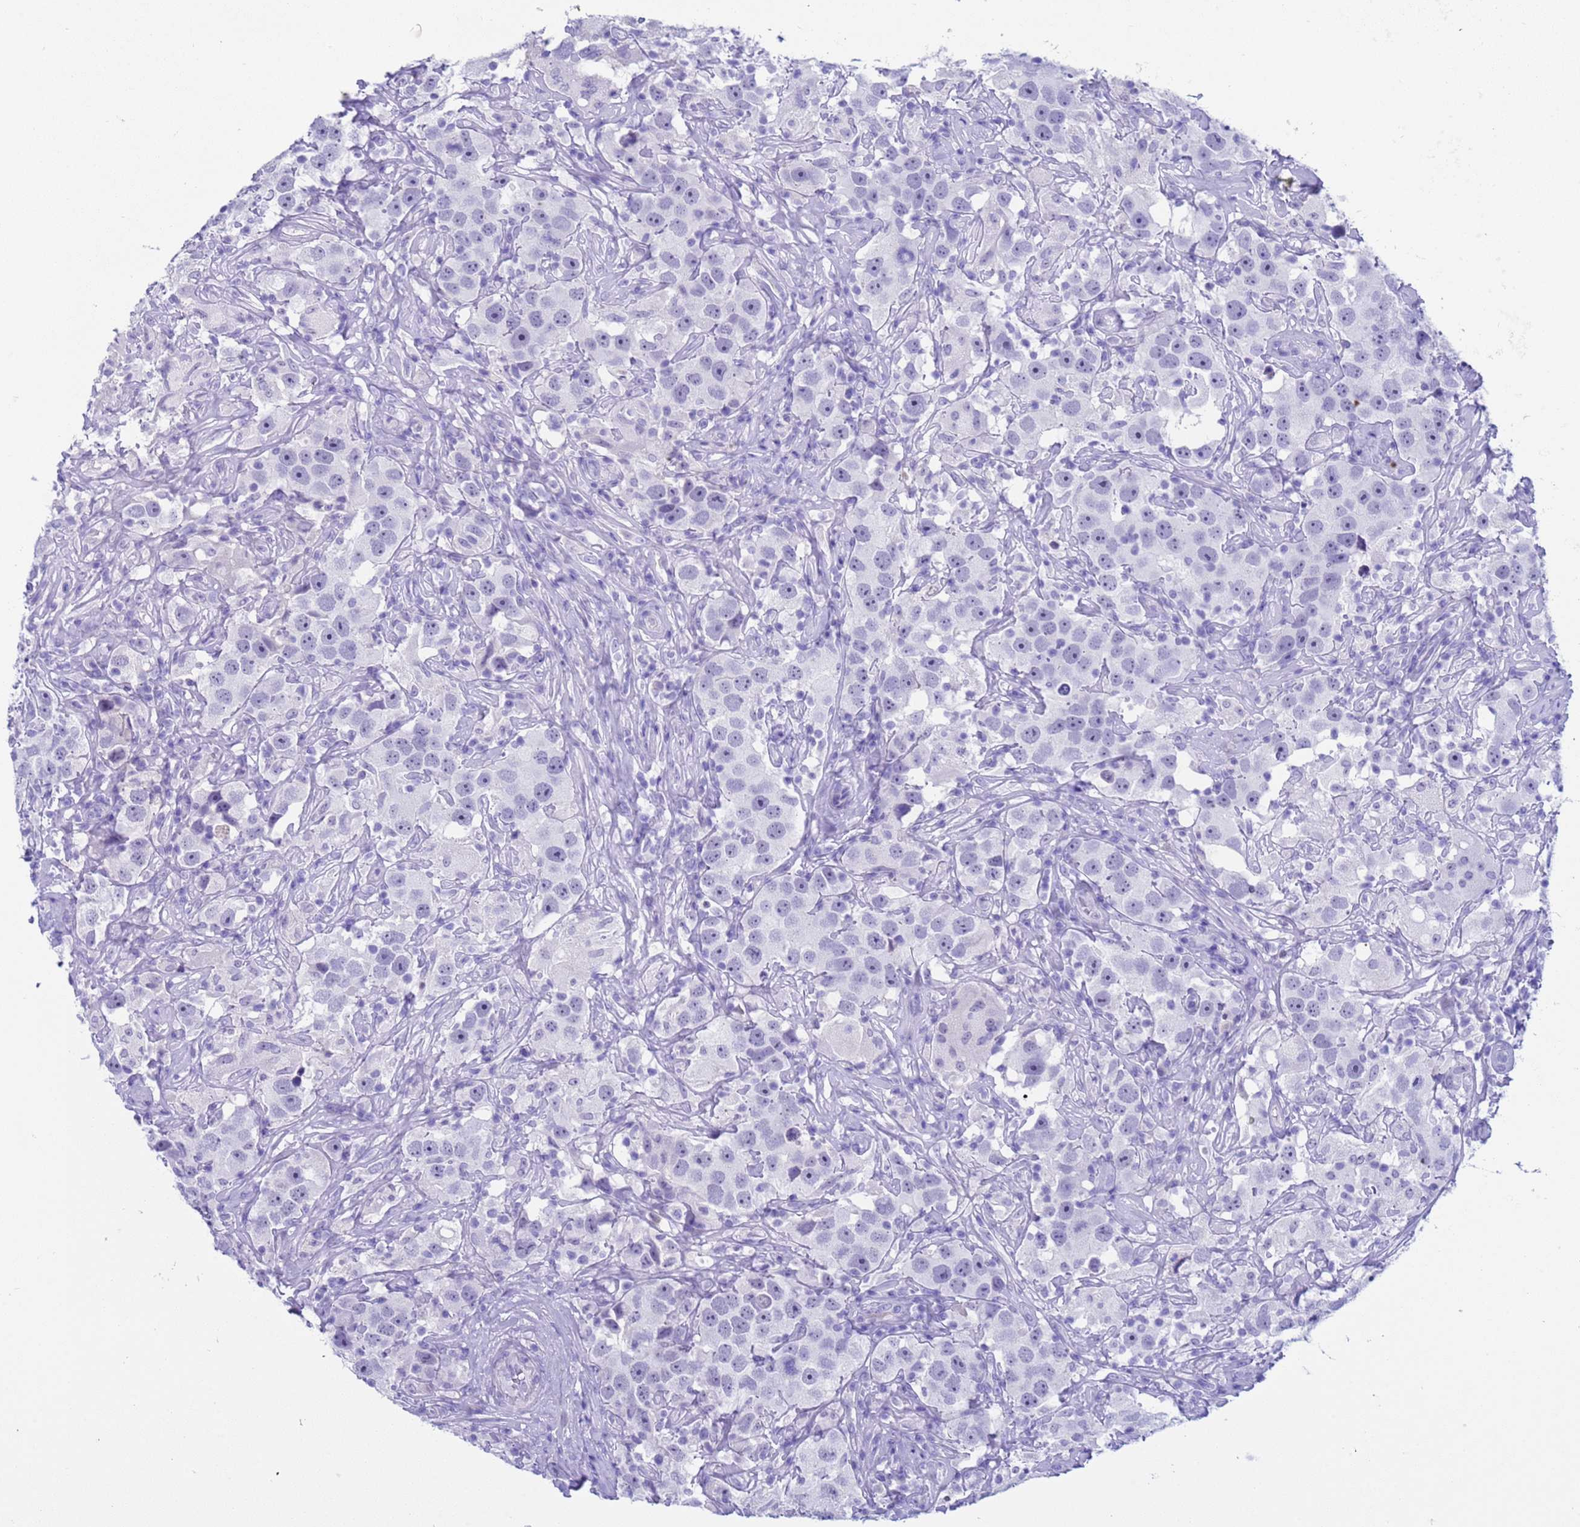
{"staining": {"intensity": "negative", "quantity": "none", "location": "none"}, "tissue": "testis cancer", "cell_type": "Tumor cells", "image_type": "cancer", "snomed": [{"axis": "morphology", "description": "Seminoma, NOS"}, {"axis": "topography", "description": "Testis"}], "caption": "The photomicrograph shows no staining of tumor cells in testis seminoma.", "gene": "CKM", "patient": {"sex": "male", "age": 49}}